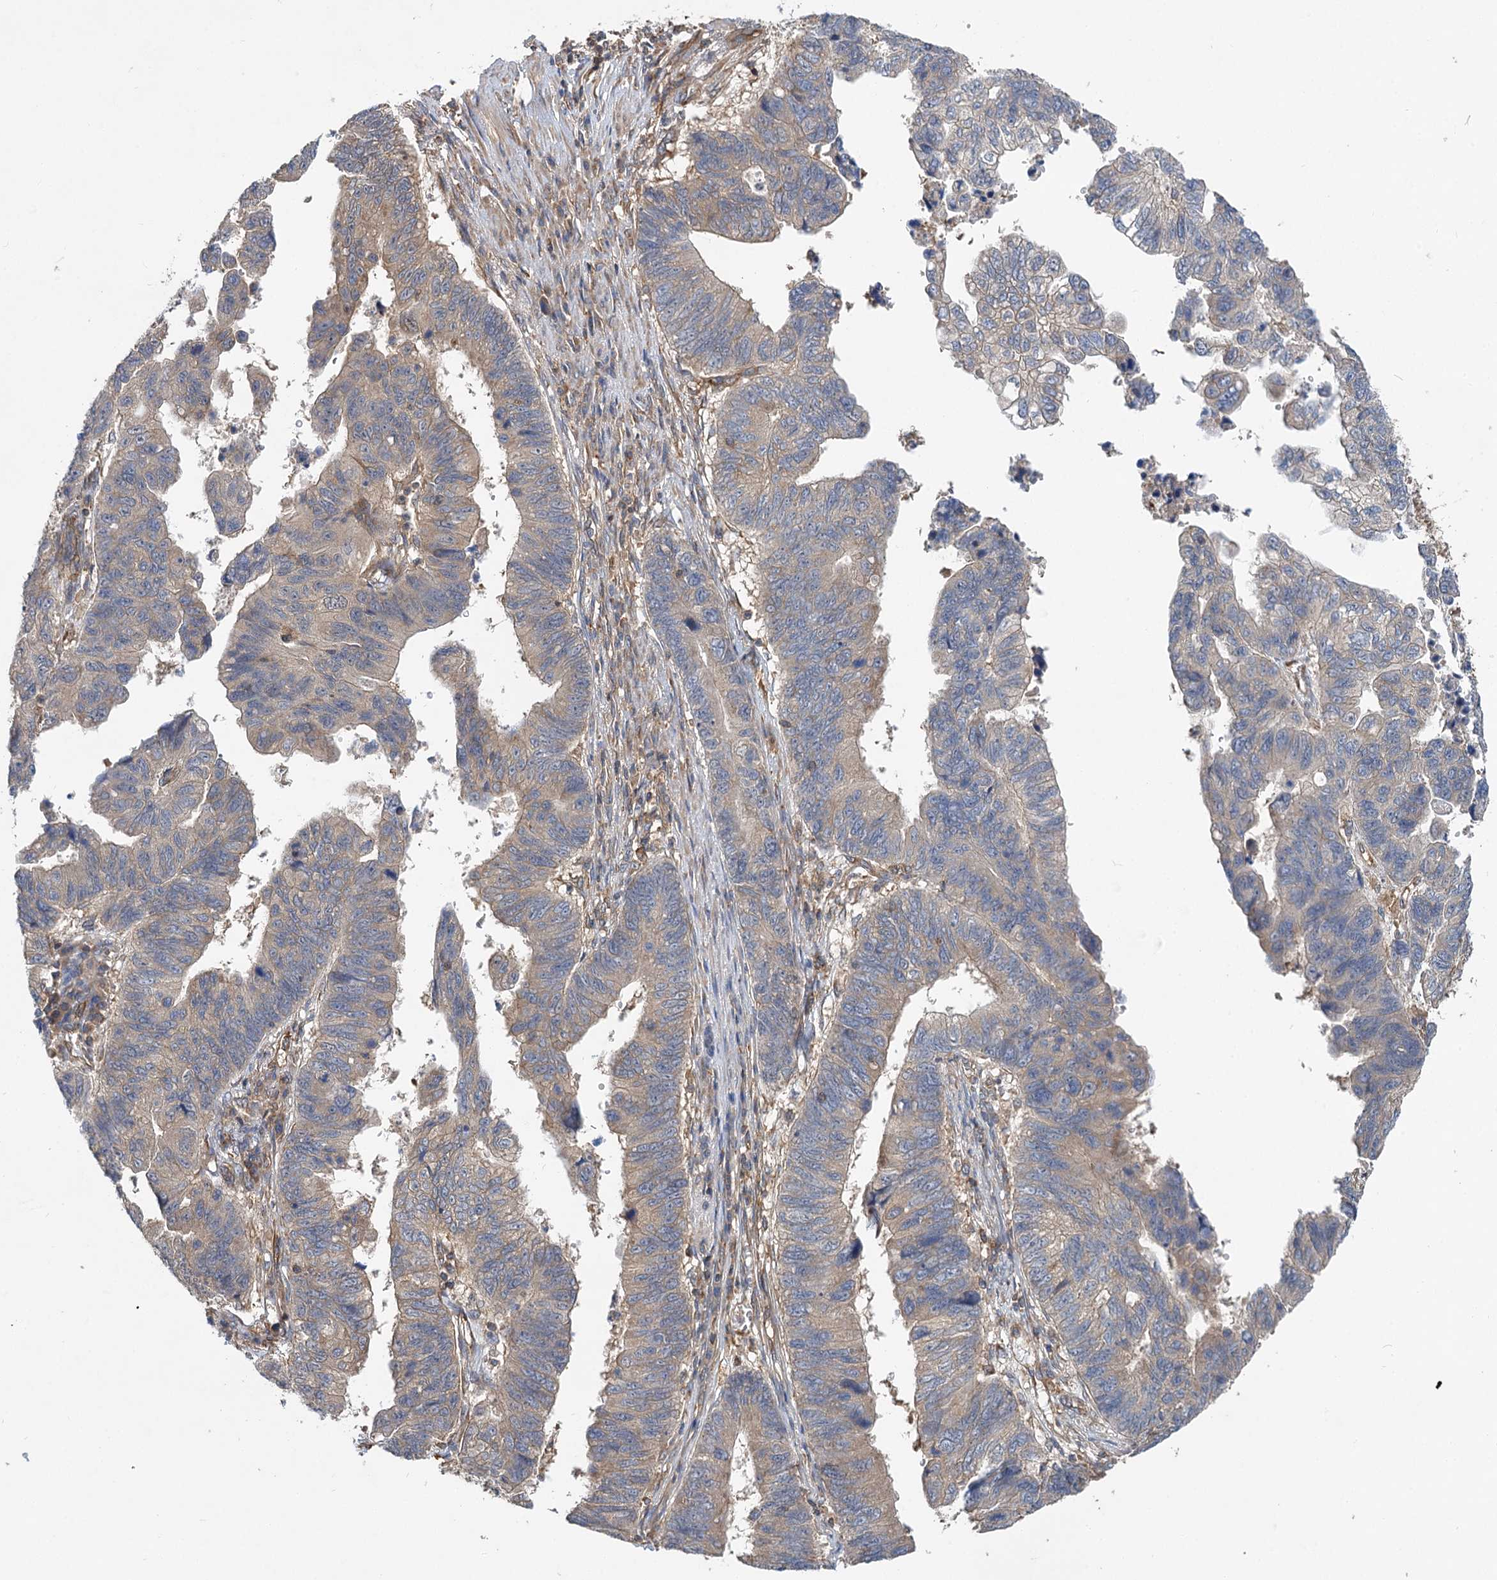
{"staining": {"intensity": "weak", "quantity": "<25%", "location": "cytoplasmic/membranous"}, "tissue": "stomach cancer", "cell_type": "Tumor cells", "image_type": "cancer", "snomed": [{"axis": "morphology", "description": "Adenocarcinoma, NOS"}, {"axis": "topography", "description": "Stomach"}], "caption": "This is an immunohistochemistry micrograph of stomach adenocarcinoma. There is no positivity in tumor cells.", "gene": "PACS1", "patient": {"sex": "male", "age": 59}}